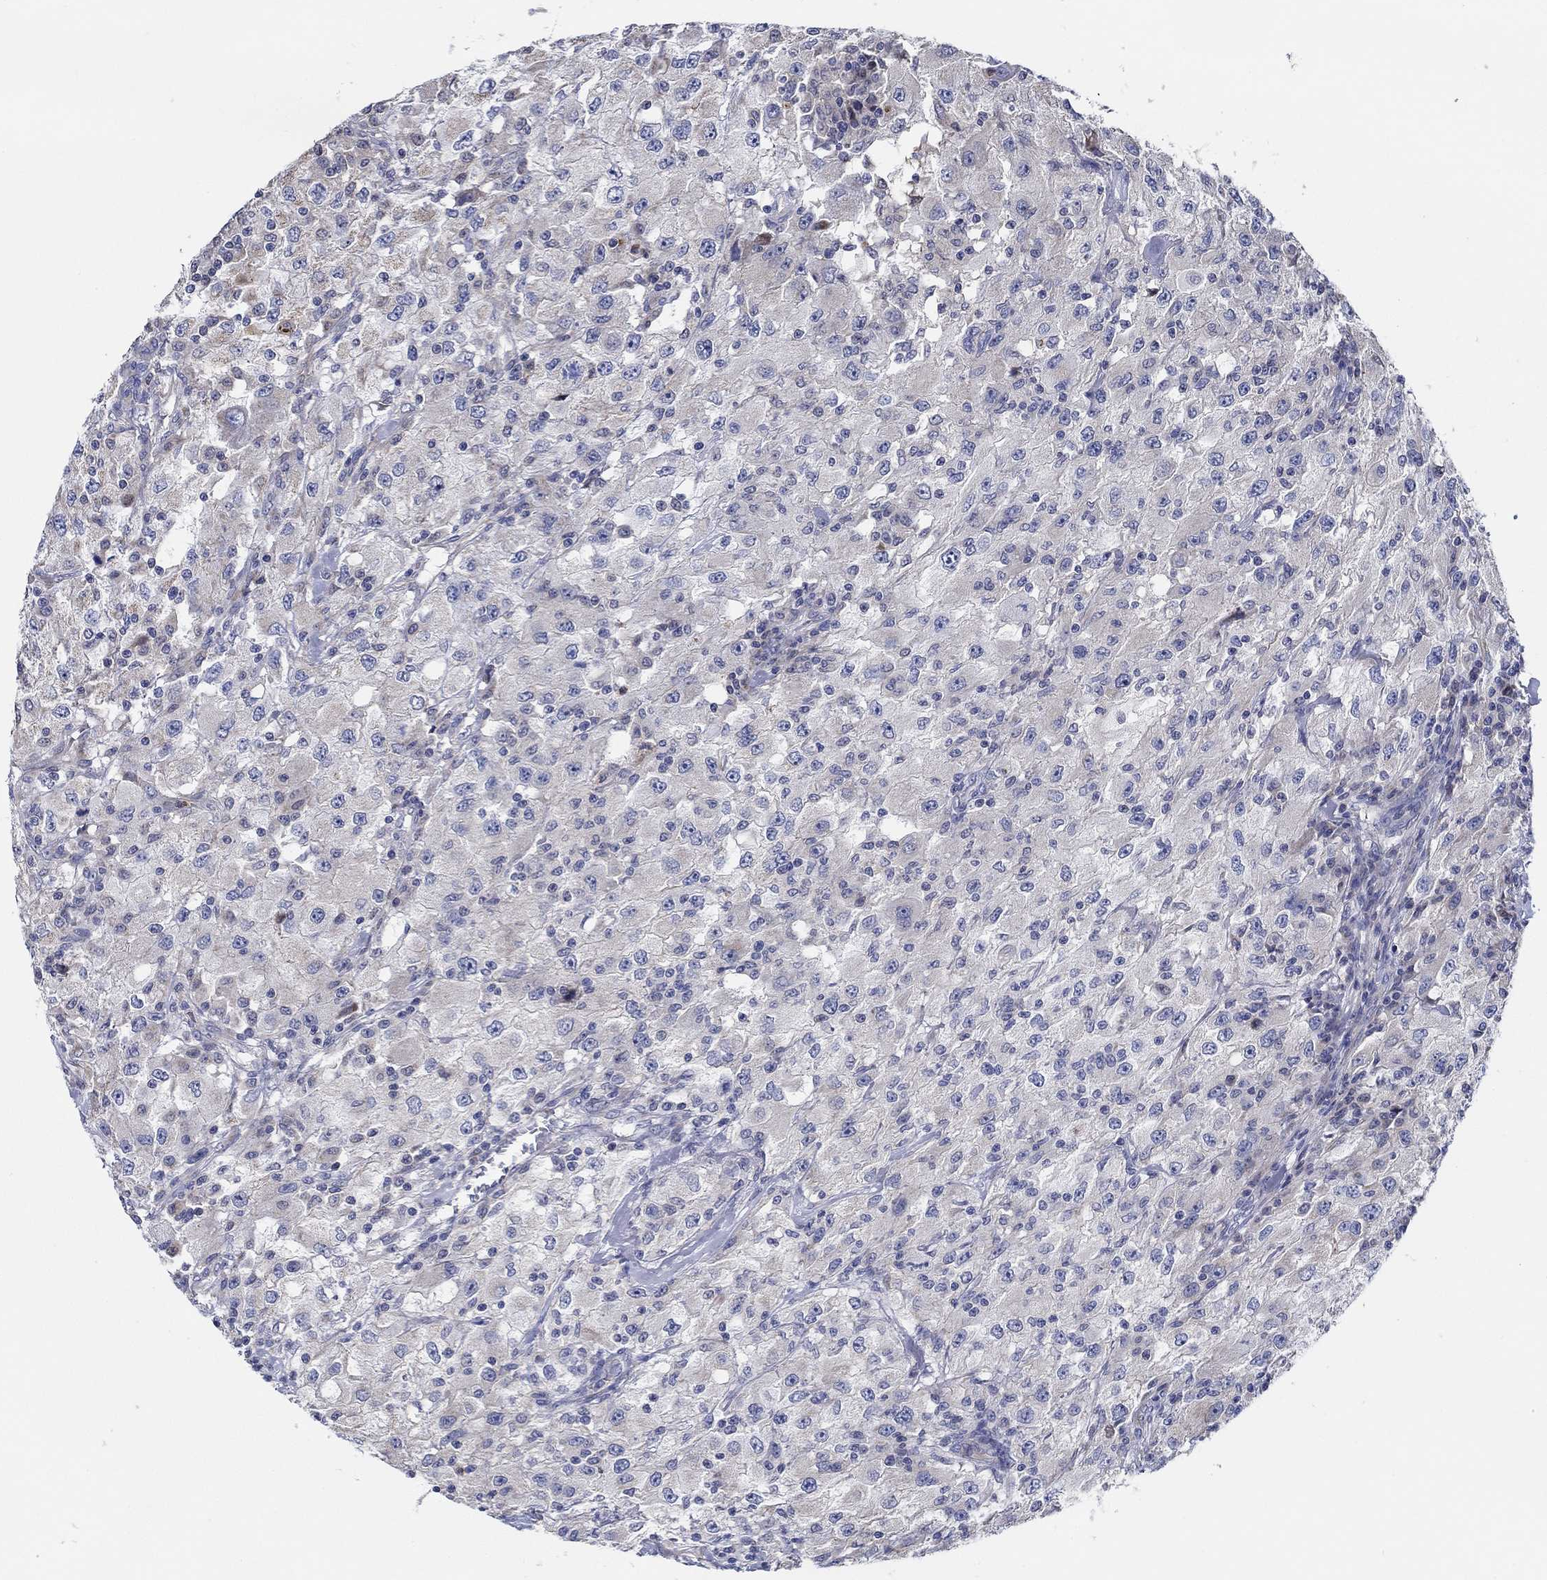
{"staining": {"intensity": "negative", "quantity": "none", "location": "none"}, "tissue": "renal cancer", "cell_type": "Tumor cells", "image_type": "cancer", "snomed": [{"axis": "morphology", "description": "Adenocarcinoma, NOS"}, {"axis": "topography", "description": "Kidney"}], "caption": "The image reveals no significant staining in tumor cells of renal cancer.", "gene": "CFAP61", "patient": {"sex": "female", "age": 67}}